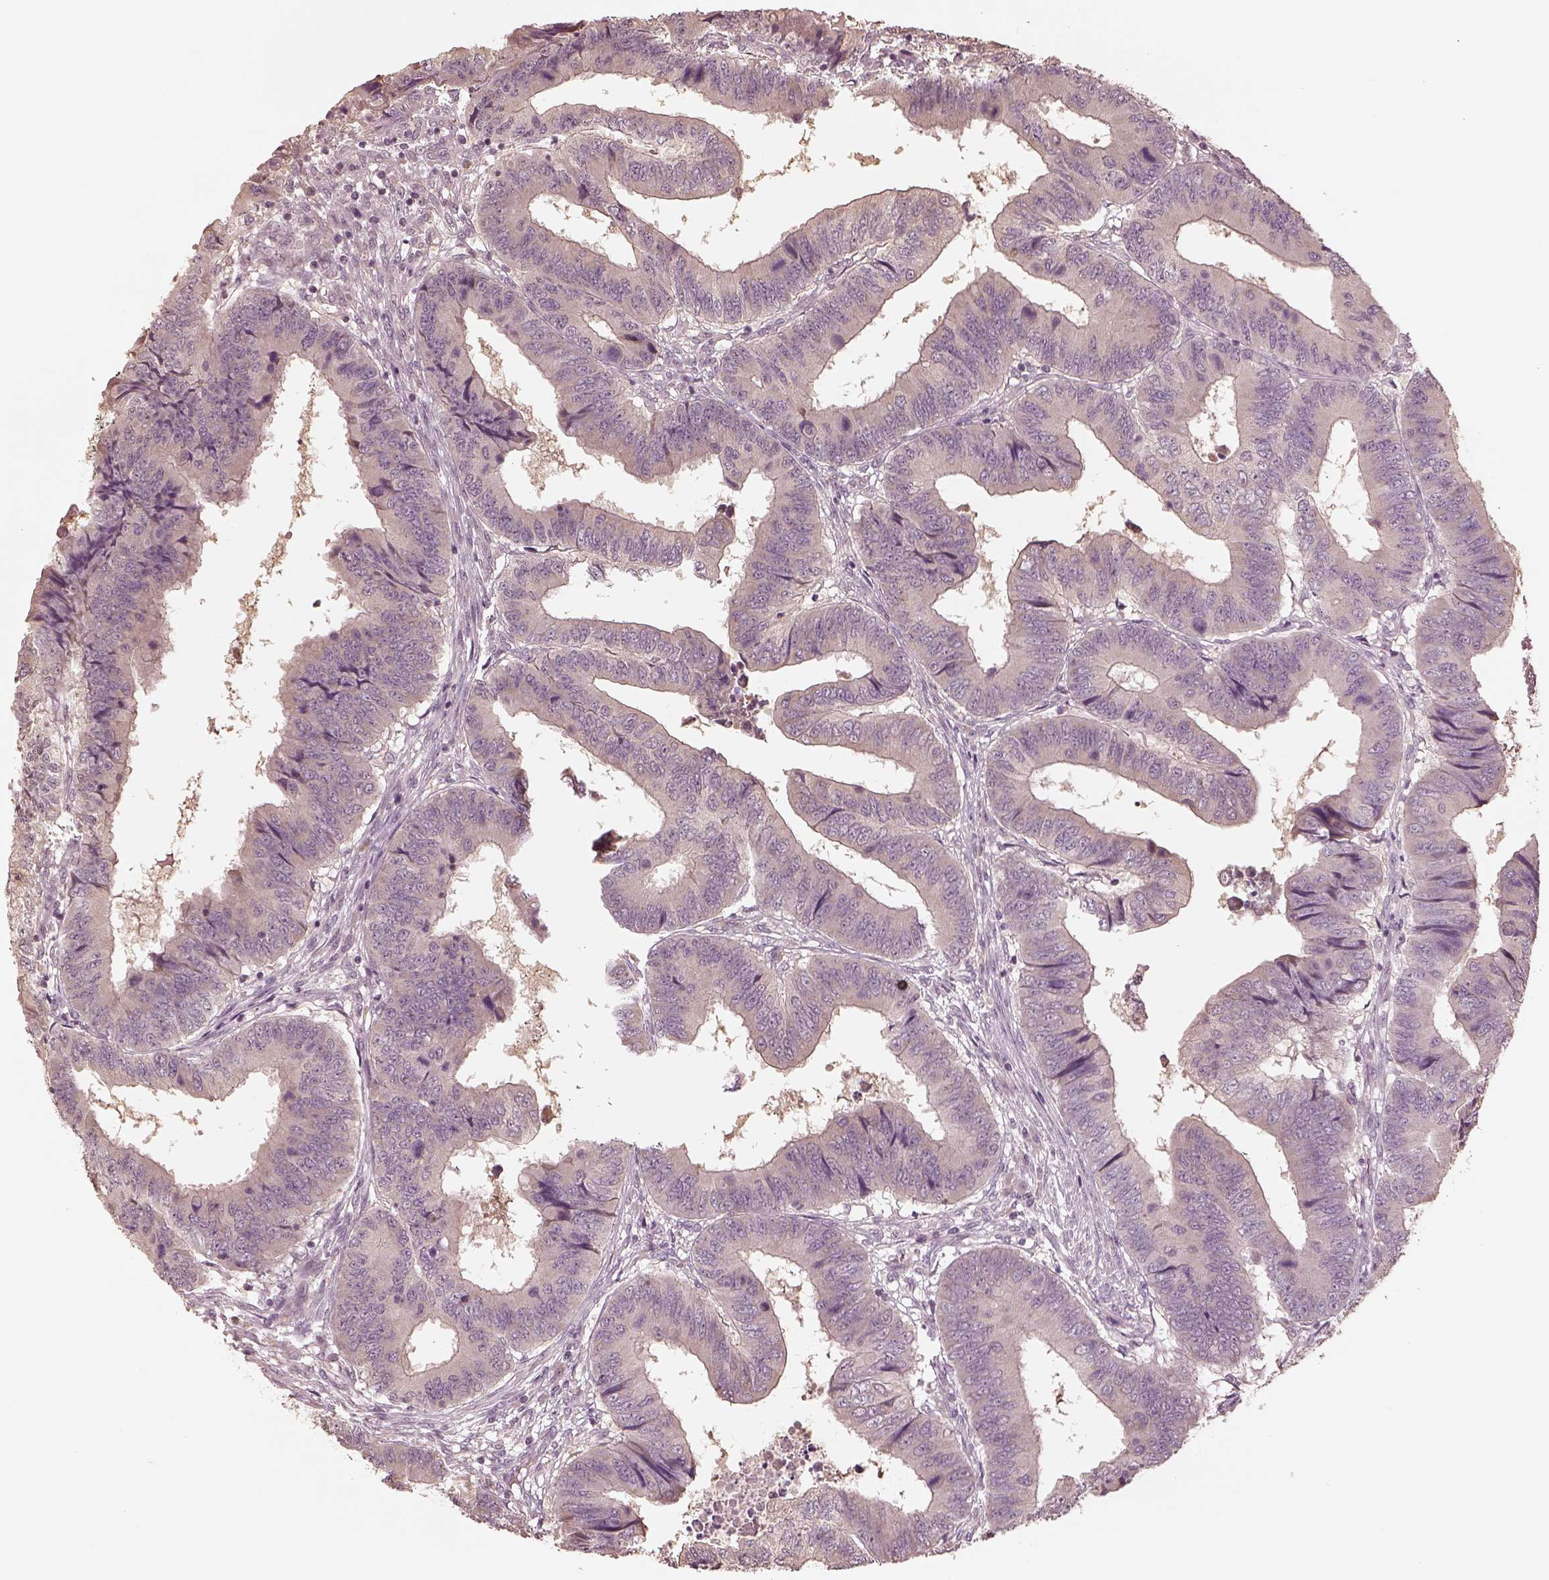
{"staining": {"intensity": "negative", "quantity": "none", "location": "none"}, "tissue": "colorectal cancer", "cell_type": "Tumor cells", "image_type": "cancer", "snomed": [{"axis": "morphology", "description": "Adenocarcinoma, NOS"}, {"axis": "topography", "description": "Colon"}], "caption": "A photomicrograph of human colorectal cancer is negative for staining in tumor cells. (DAB (3,3'-diaminobenzidine) immunohistochemistry (IHC), high magnification).", "gene": "CRB1", "patient": {"sex": "male", "age": 53}}